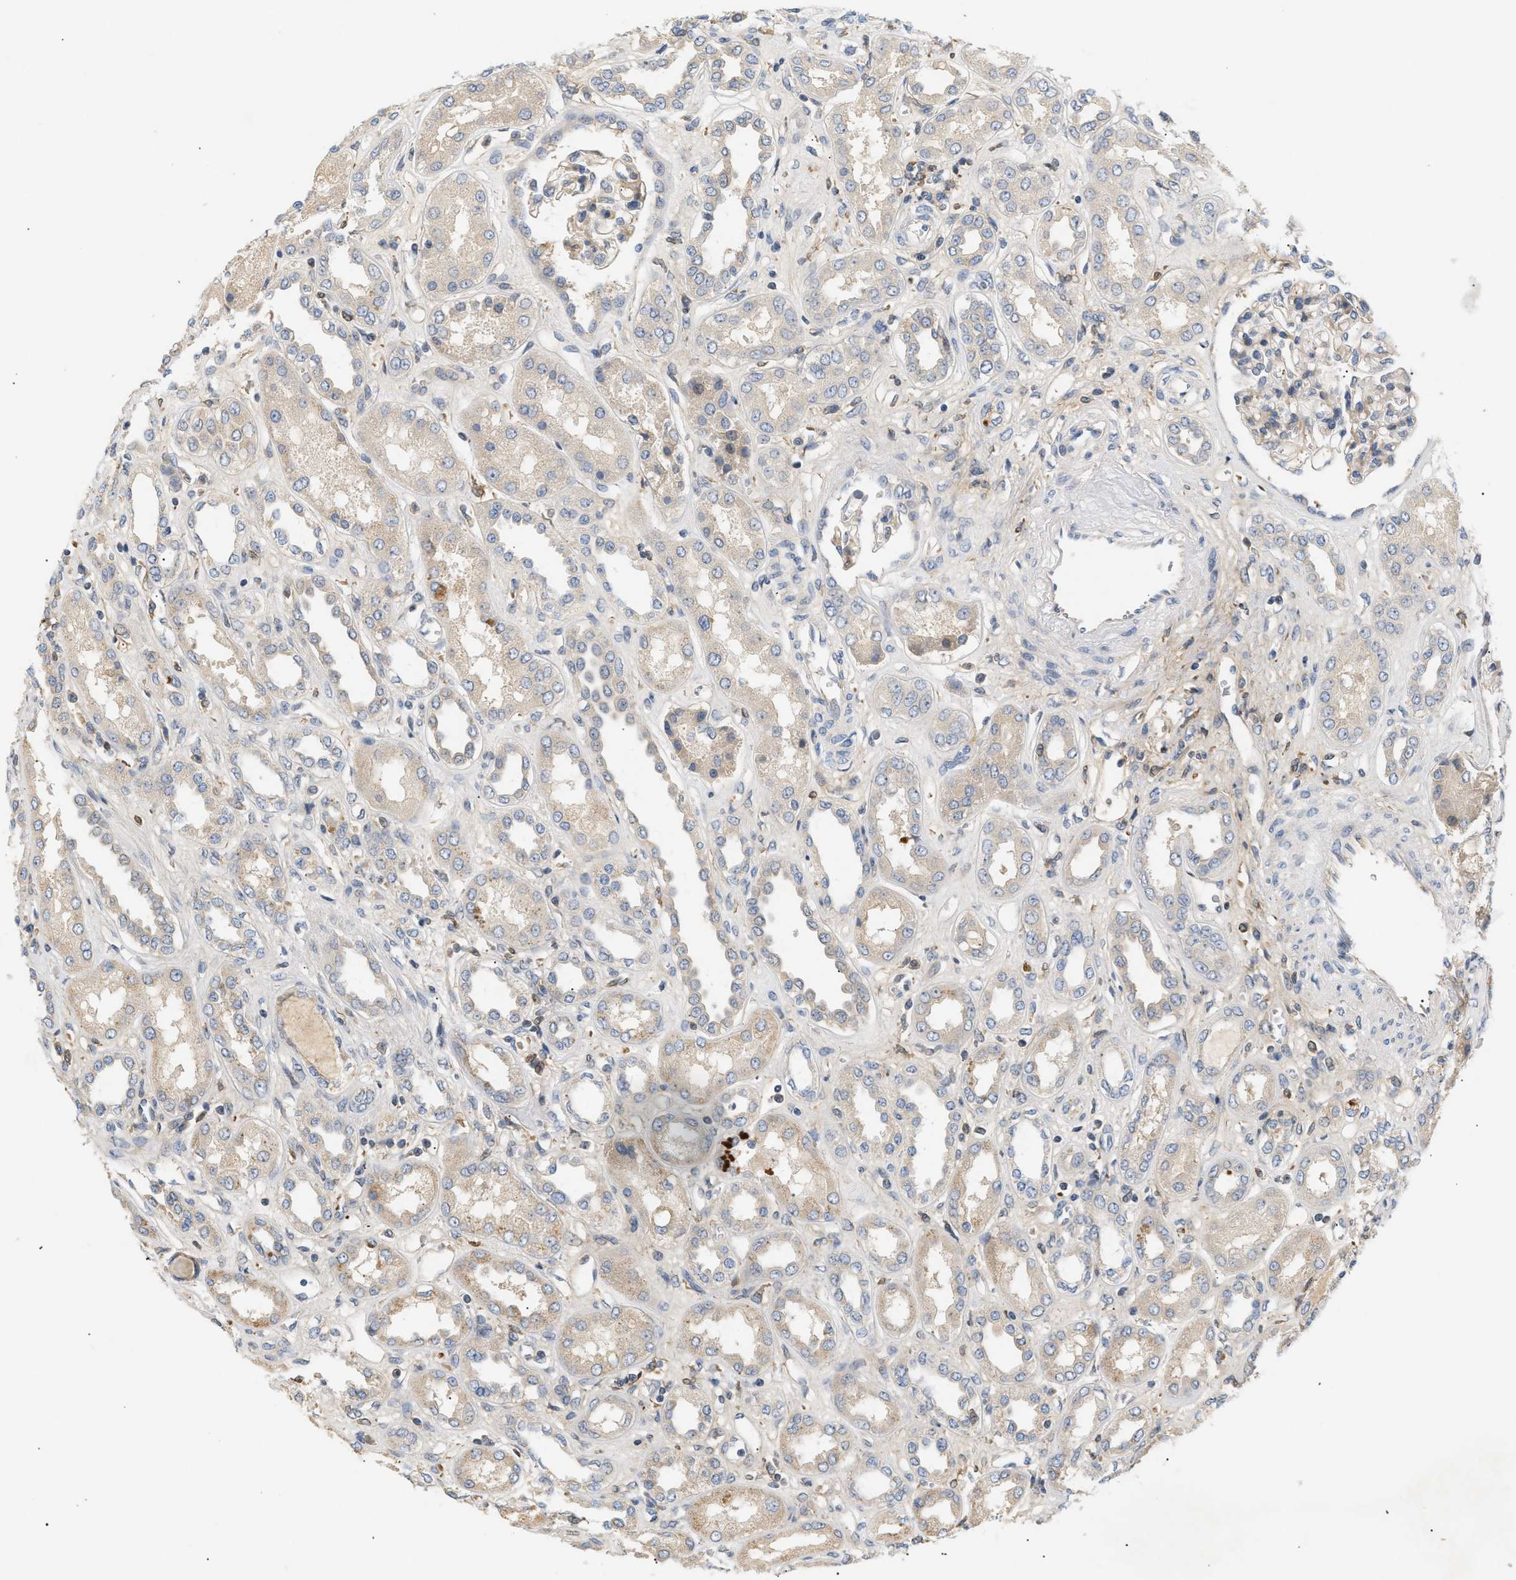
{"staining": {"intensity": "weak", "quantity": "25%-75%", "location": "cytoplasmic/membranous"}, "tissue": "kidney", "cell_type": "Cells in glomeruli", "image_type": "normal", "snomed": [{"axis": "morphology", "description": "Normal tissue, NOS"}, {"axis": "topography", "description": "Kidney"}], "caption": "A micrograph of kidney stained for a protein reveals weak cytoplasmic/membranous brown staining in cells in glomeruli.", "gene": "FARS2", "patient": {"sex": "male", "age": 59}}